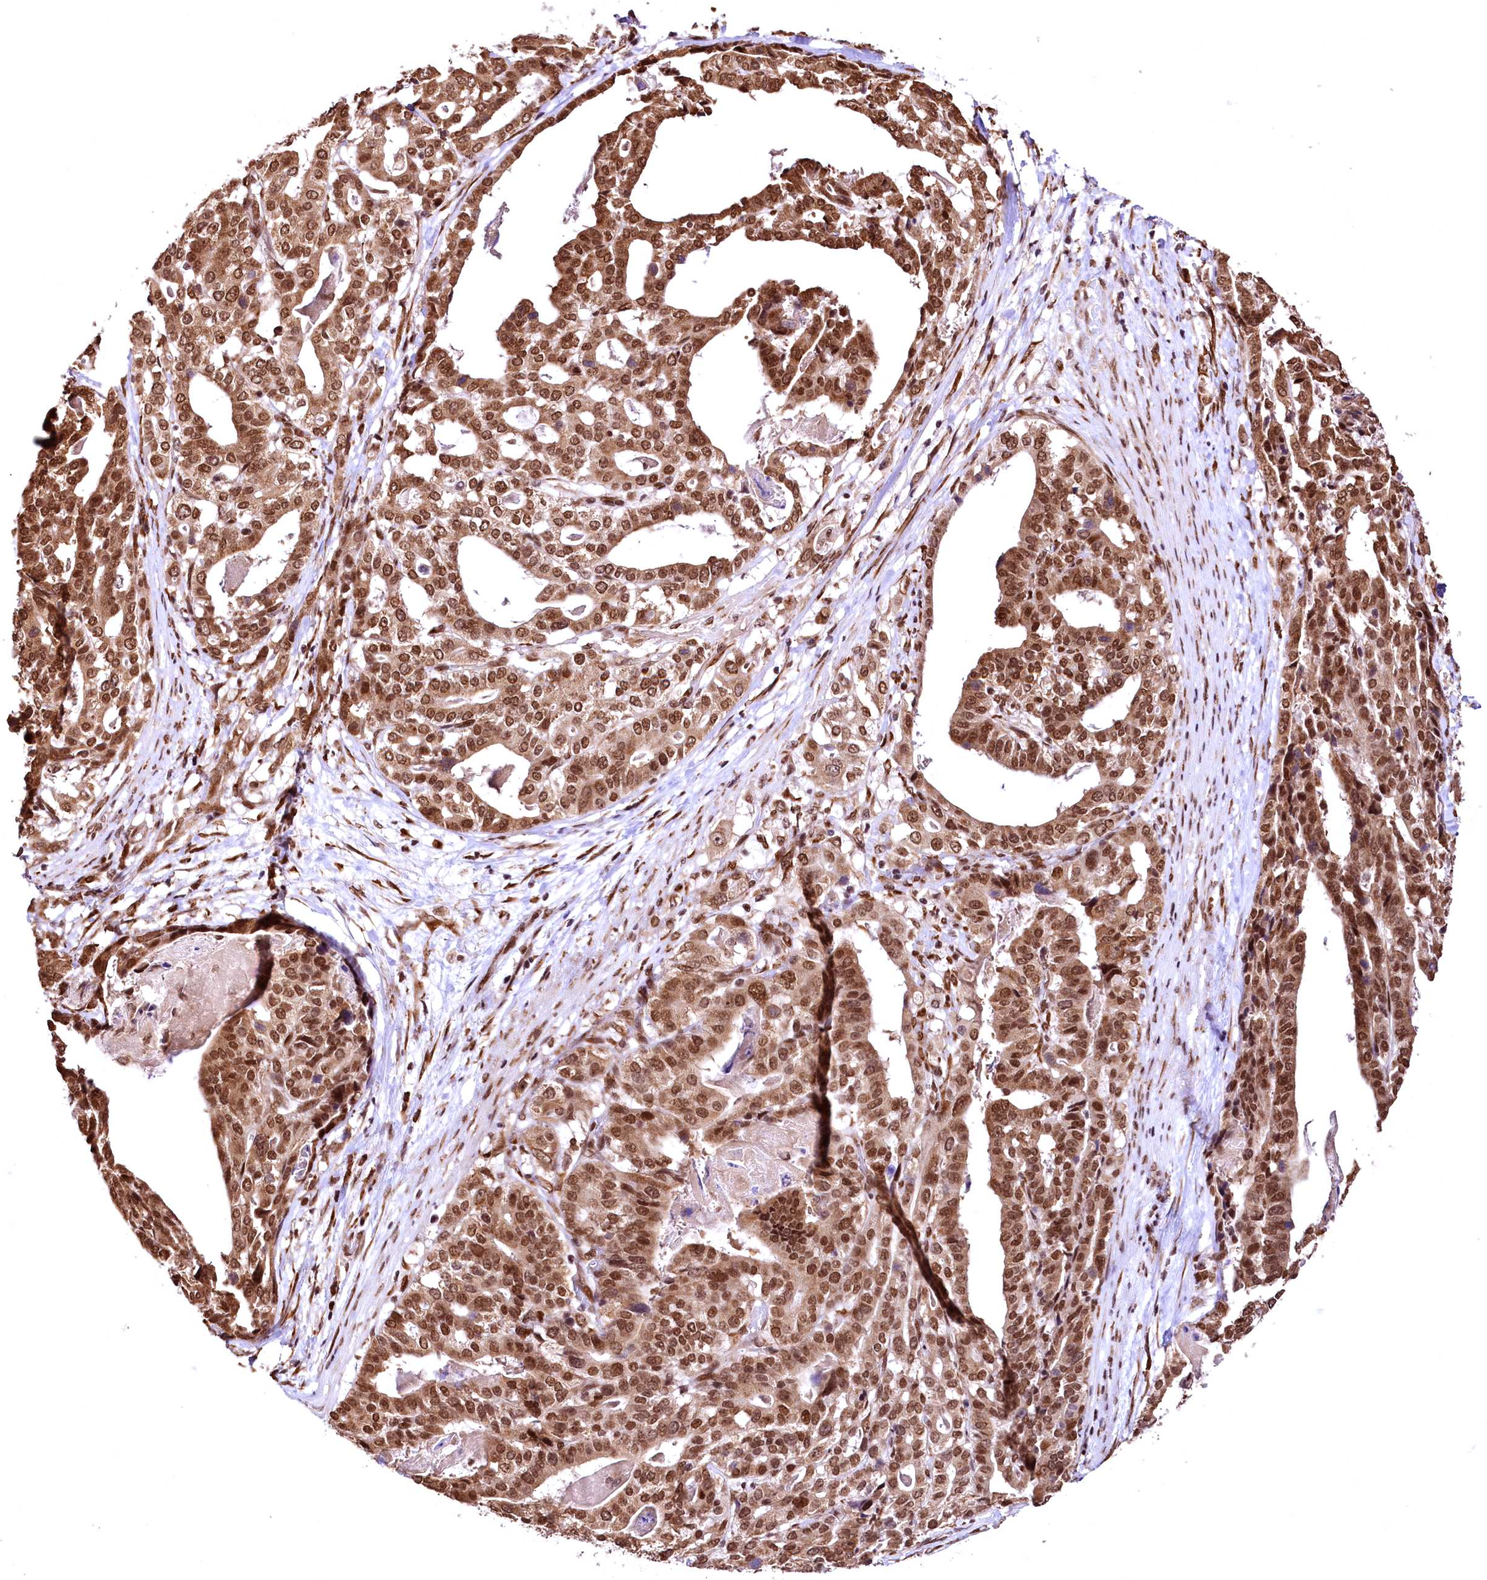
{"staining": {"intensity": "moderate", "quantity": ">75%", "location": "cytoplasmic/membranous,nuclear"}, "tissue": "stomach cancer", "cell_type": "Tumor cells", "image_type": "cancer", "snomed": [{"axis": "morphology", "description": "Adenocarcinoma, NOS"}, {"axis": "topography", "description": "Stomach"}], "caption": "This photomicrograph exhibits stomach adenocarcinoma stained with IHC to label a protein in brown. The cytoplasmic/membranous and nuclear of tumor cells show moderate positivity for the protein. Nuclei are counter-stained blue.", "gene": "PDS5B", "patient": {"sex": "male", "age": 48}}